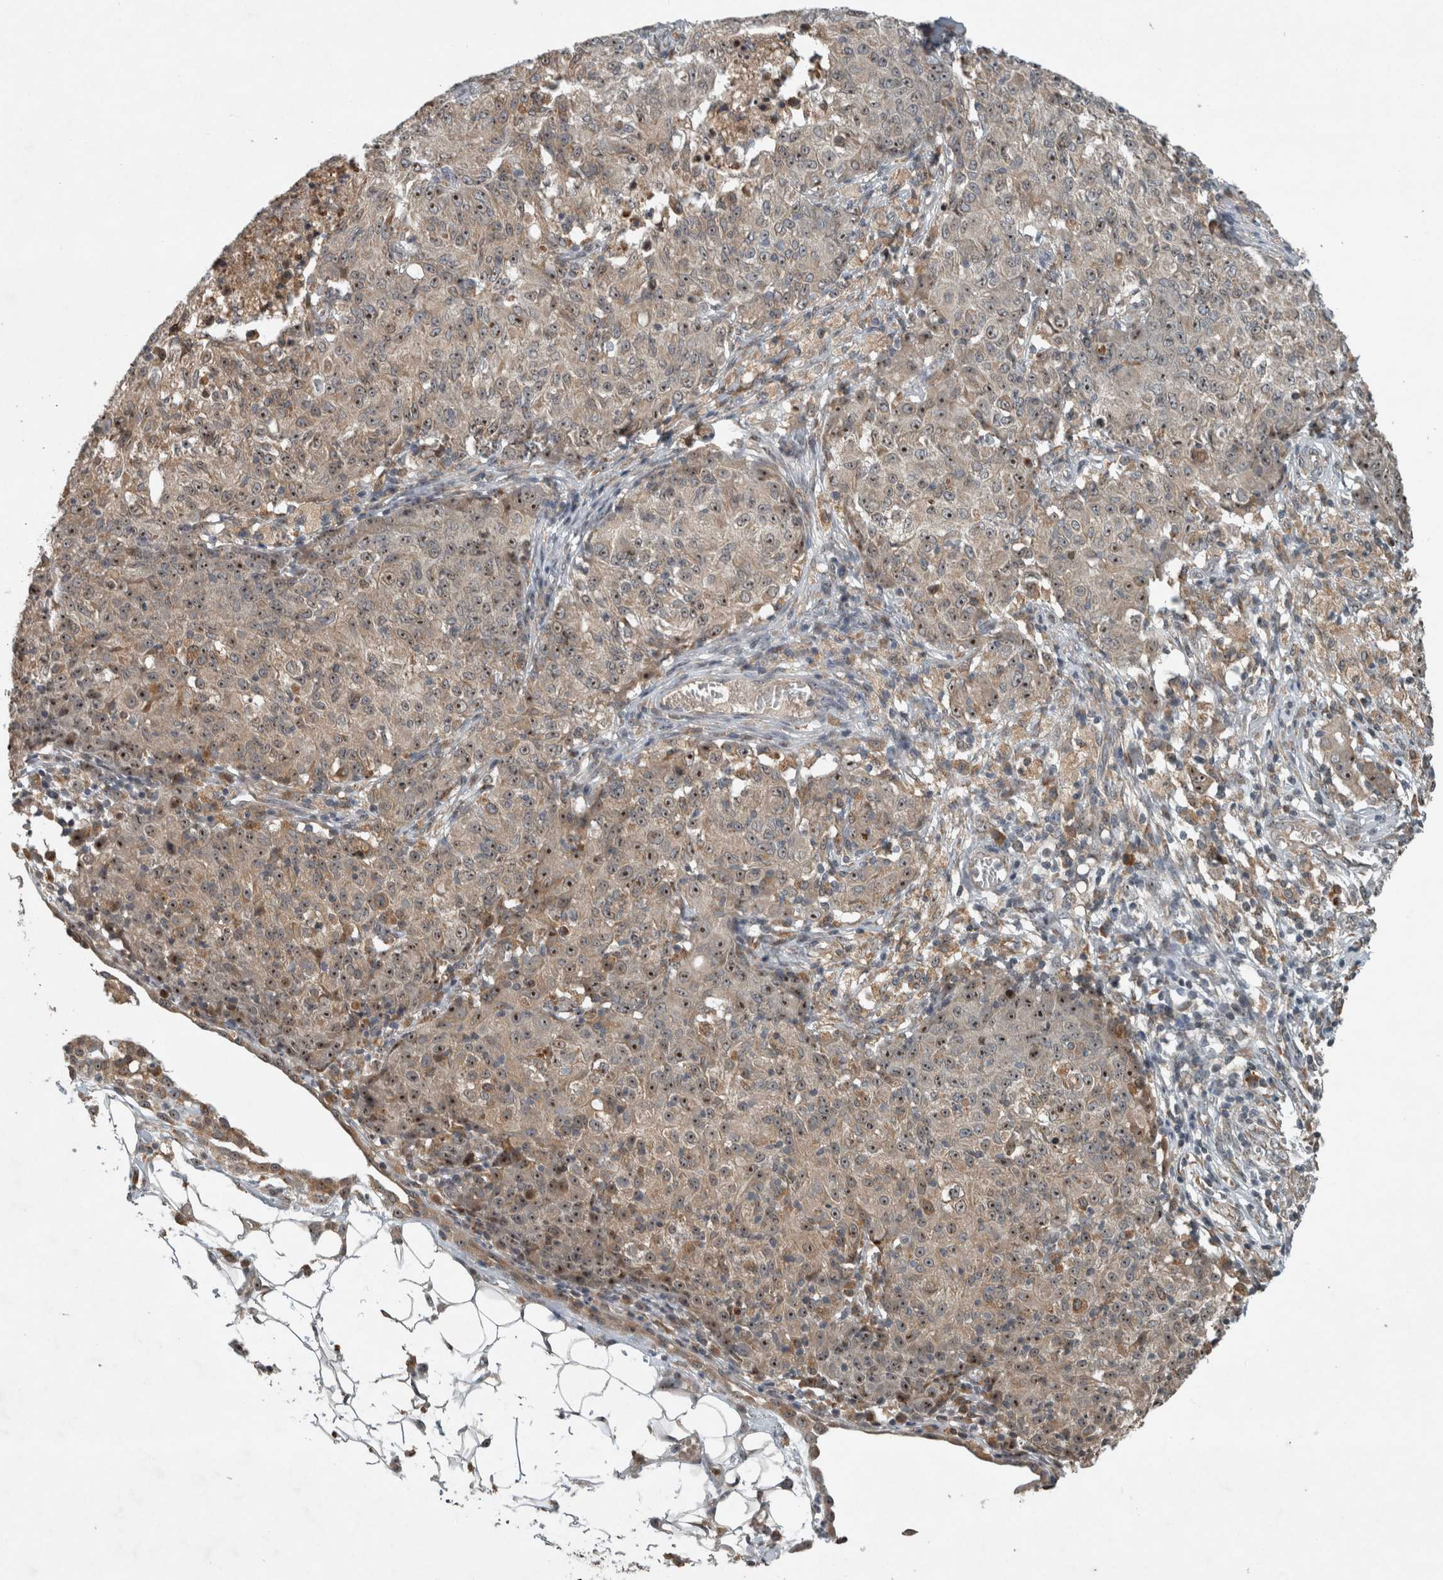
{"staining": {"intensity": "moderate", "quantity": ">75%", "location": "nuclear"}, "tissue": "ovarian cancer", "cell_type": "Tumor cells", "image_type": "cancer", "snomed": [{"axis": "morphology", "description": "Carcinoma, endometroid"}, {"axis": "topography", "description": "Ovary"}], "caption": "Immunohistochemistry micrograph of neoplastic tissue: human ovarian endometroid carcinoma stained using immunohistochemistry (IHC) shows medium levels of moderate protein expression localized specifically in the nuclear of tumor cells, appearing as a nuclear brown color.", "gene": "GPR137B", "patient": {"sex": "female", "age": 42}}